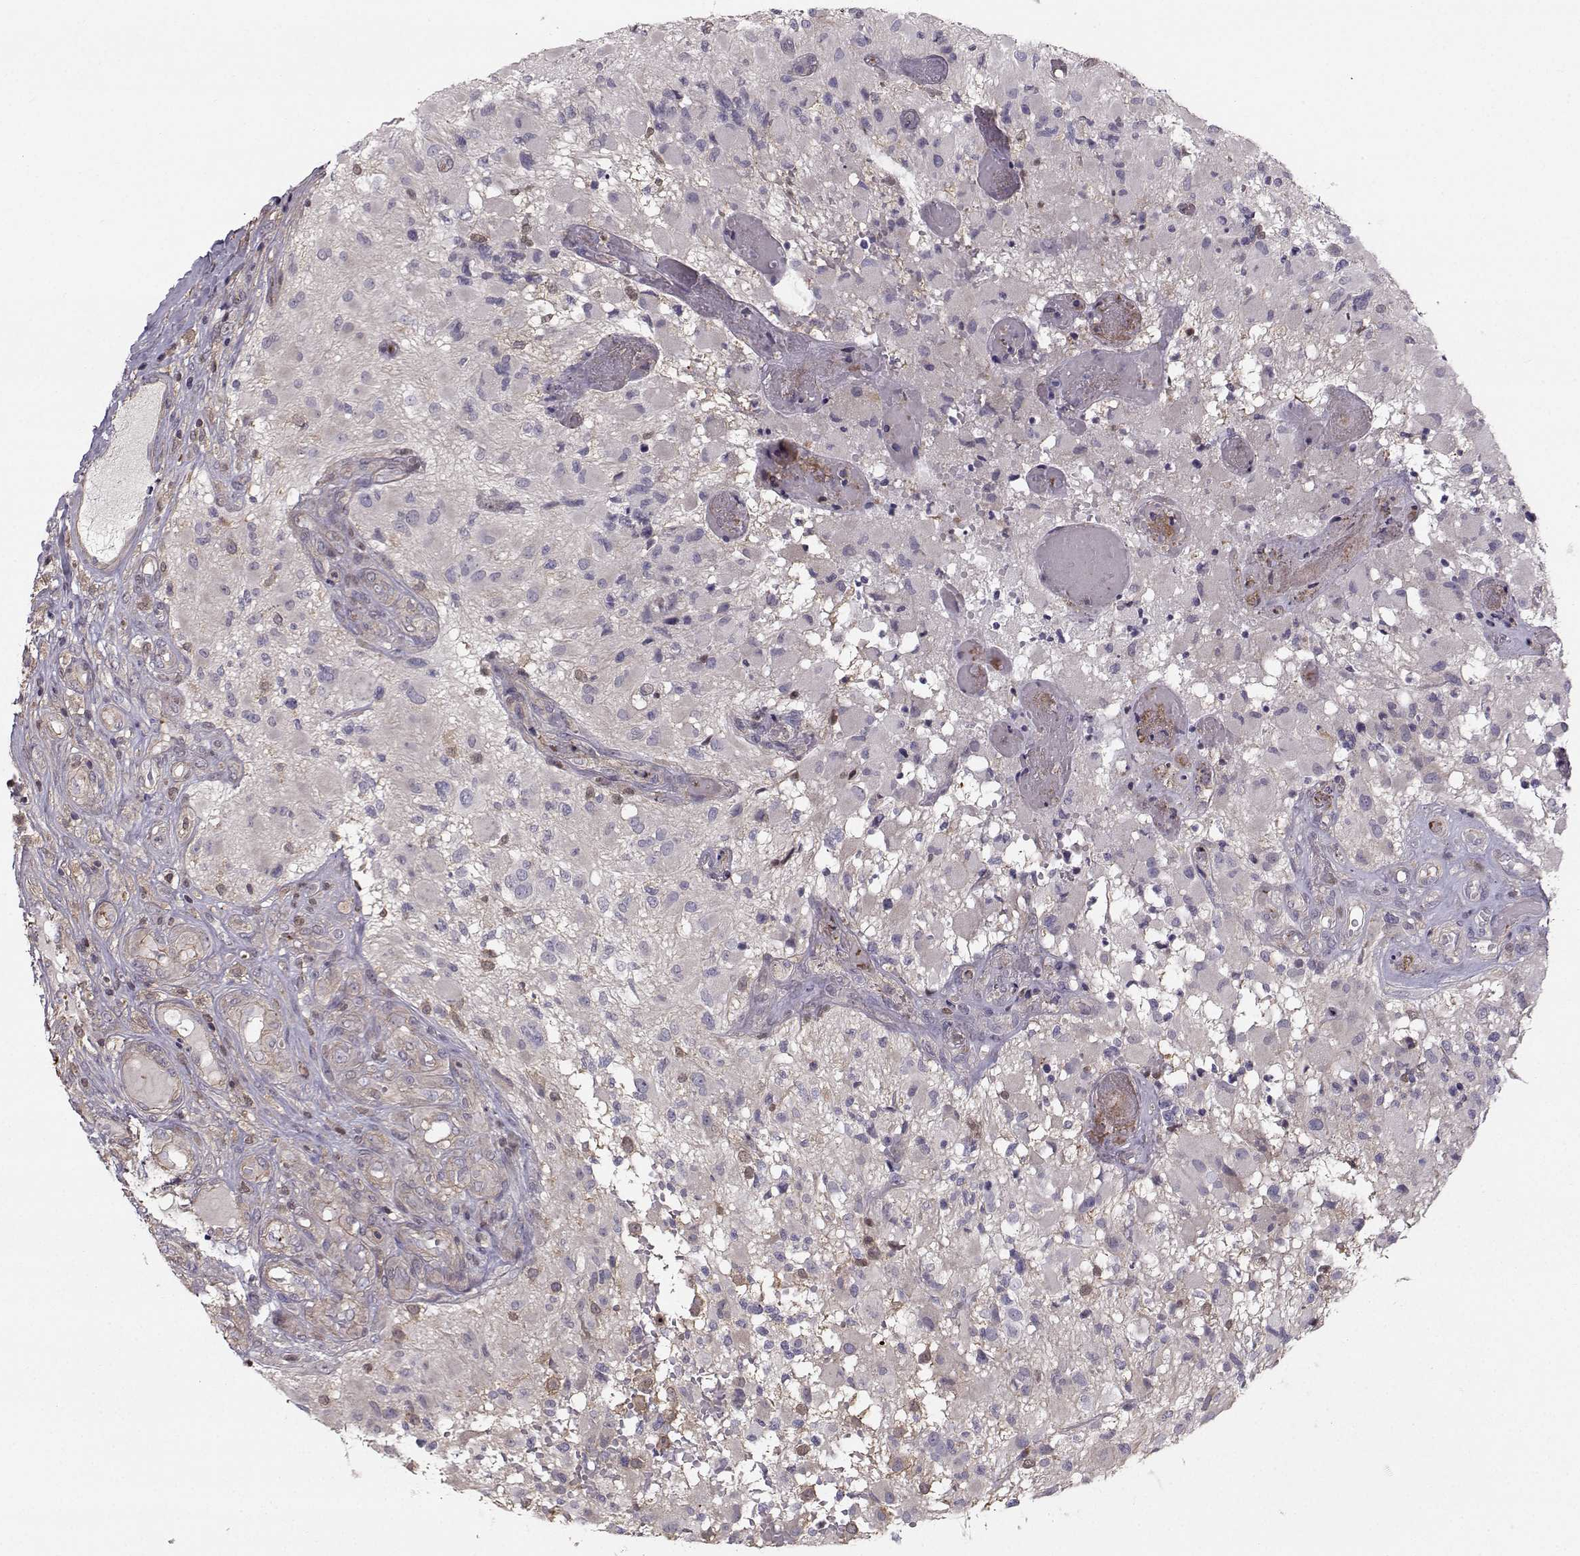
{"staining": {"intensity": "negative", "quantity": "none", "location": "none"}, "tissue": "glioma", "cell_type": "Tumor cells", "image_type": "cancer", "snomed": [{"axis": "morphology", "description": "Glioma, malignant, High grade"}, {"axis": "topography", "description": "Brain"}], "caption": "Glioma was stained to show a protein in brown. There is no significant positivity in tumor cells. Nuclei are stained in blue.", "gene": "ASB16", "patient": {"sex": "female", "age": 63}}